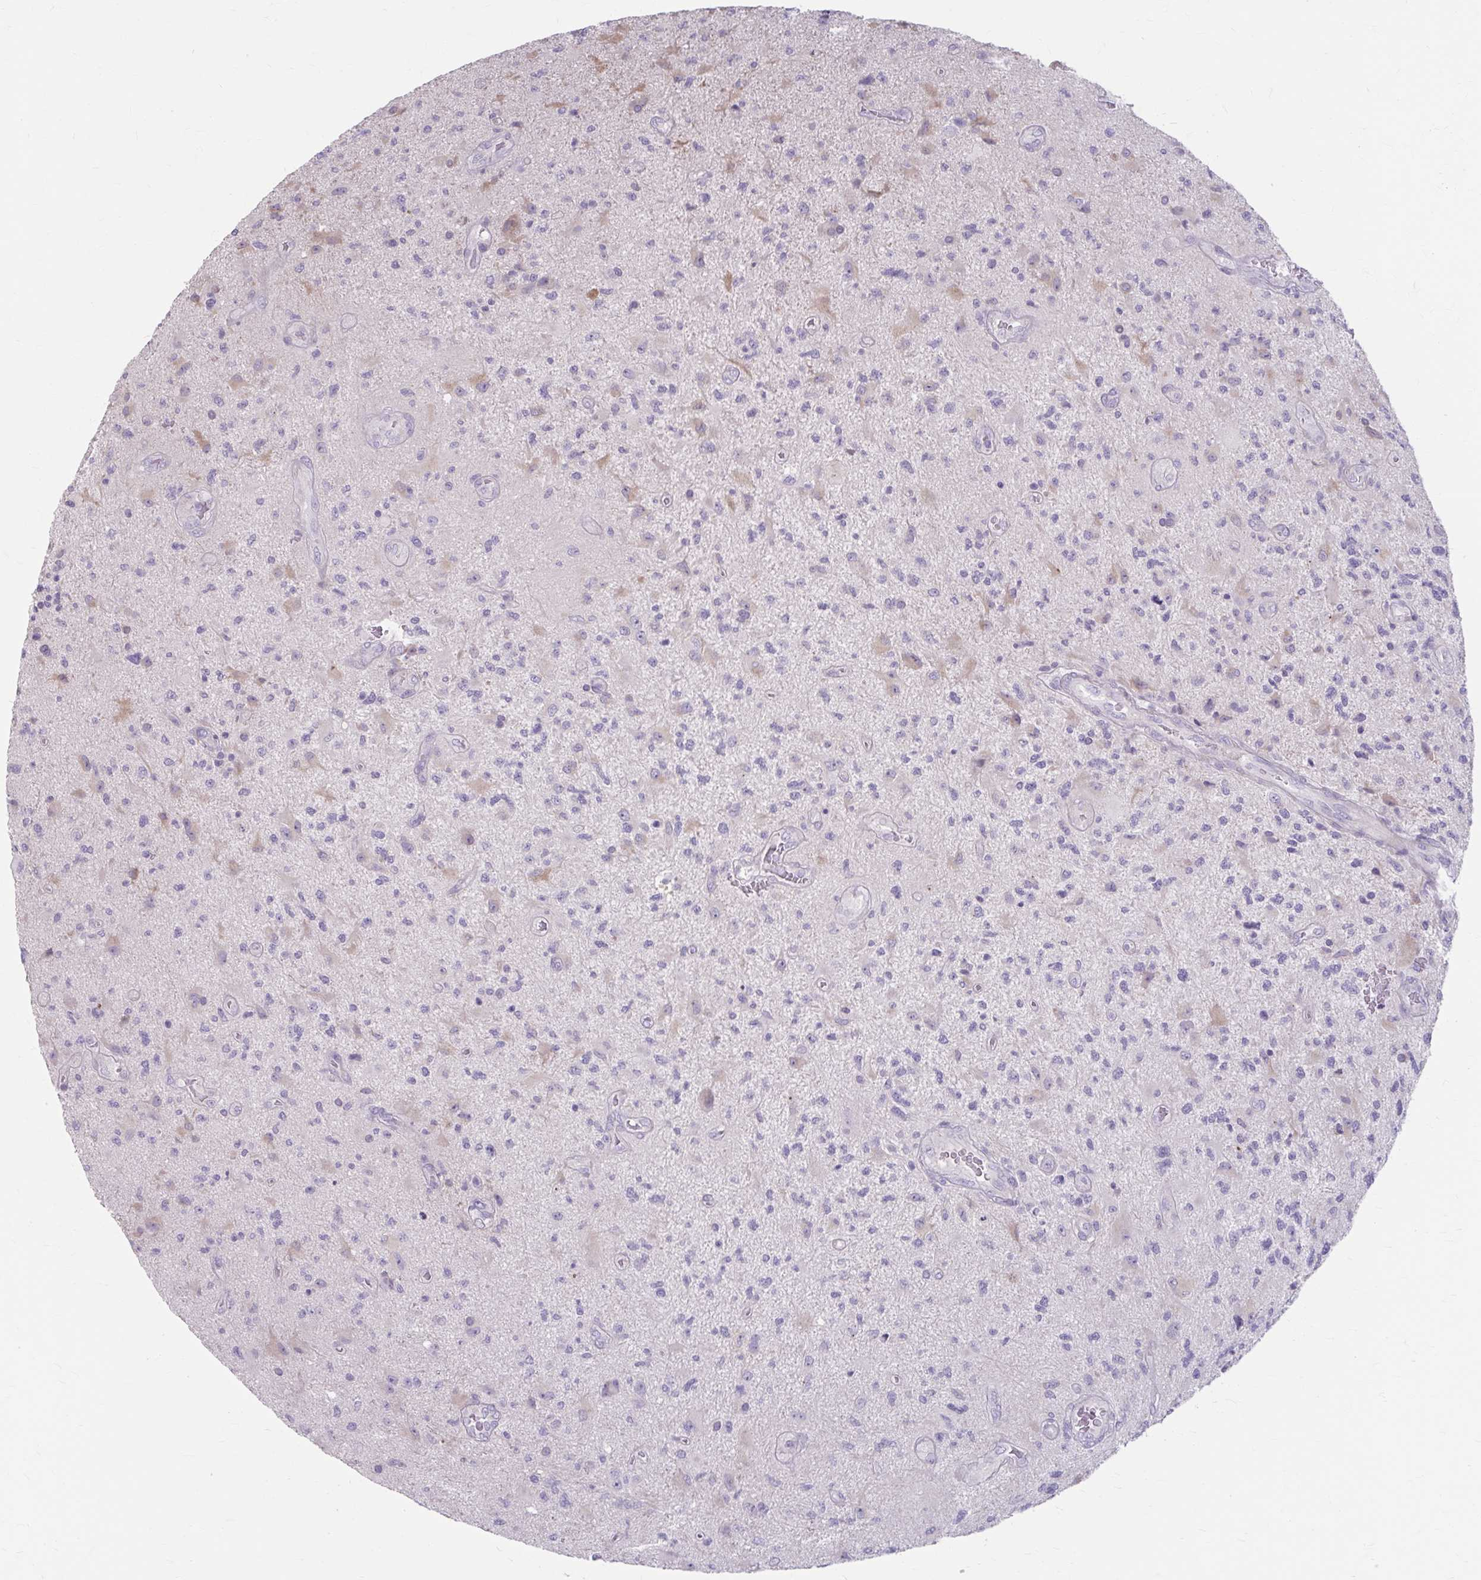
{"staining": {"intensity": "weak", "quantity": "<25%", "location": "cytoplasmic/membranous"}, "tissue": "glioma", "cell_type": "Tumor cells", "image_type": "cancer", "snomed": [{"axis": "morphology", "description": "Glioma, malignant, High grade"}, {"axis": "topography", "description": "Brain"}], "caption": "A high-resolution photomicrograph shows IHC staining of glioma, which displays no significant positivity in tumor cells.", "gene": "MSMO1", "patient": {"sex": "male", "age": 67}}